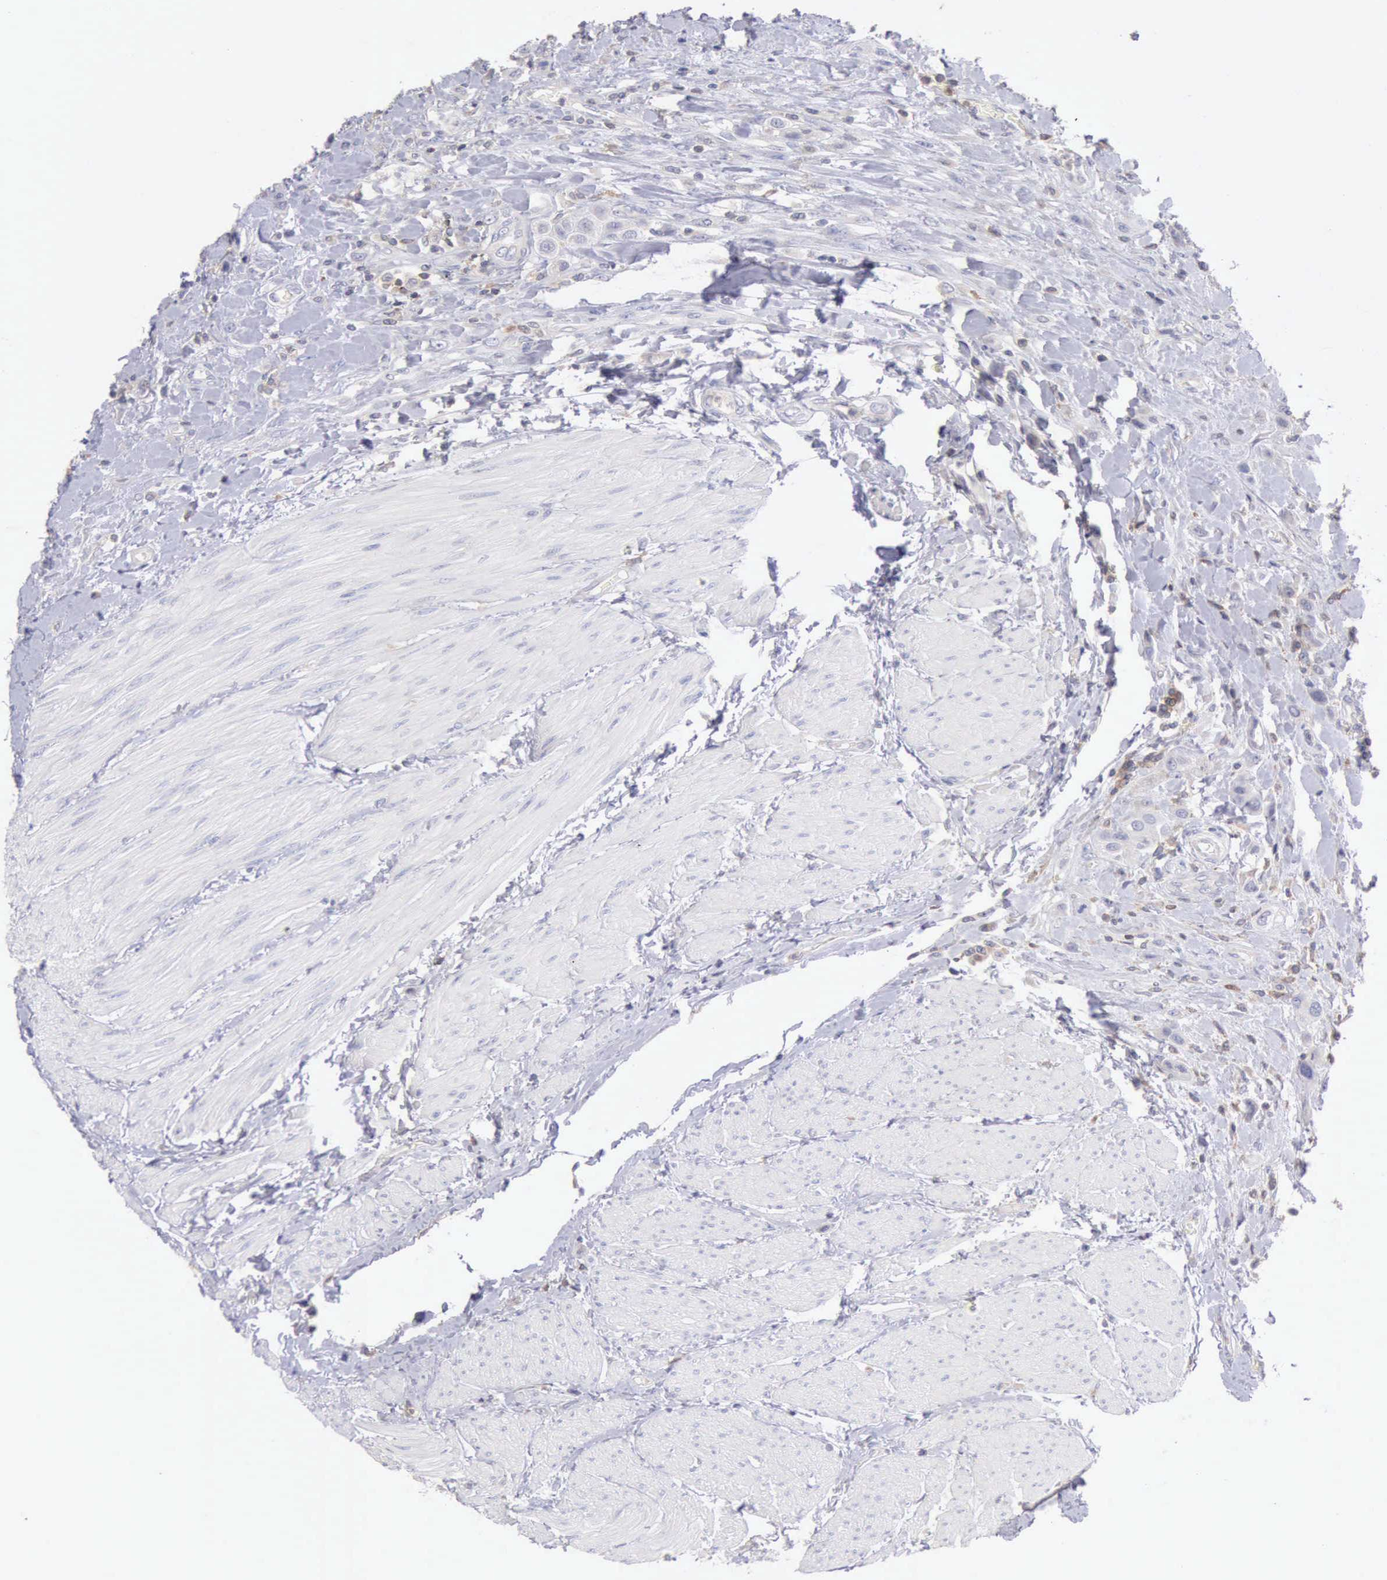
{"staining": {"intensity": "negative", "quantity": "none", "location": "none"}, "tissue": "urothelial cancer", "cell_type": "Tumor cells", "image_type": "cancer", "snomed": [{"axis": "morphology", "description": "Urothelial carcinoma, High grade"}, {"axis": "topography", "description": "Urinary bladder"}], "caption": "A high-resolution micrograph shows IHC staining of urothelial cancer, which displays no significant expression in tumor cells.", "gene": "SASH3", "patient": {"sex": "male", "age": 50}}